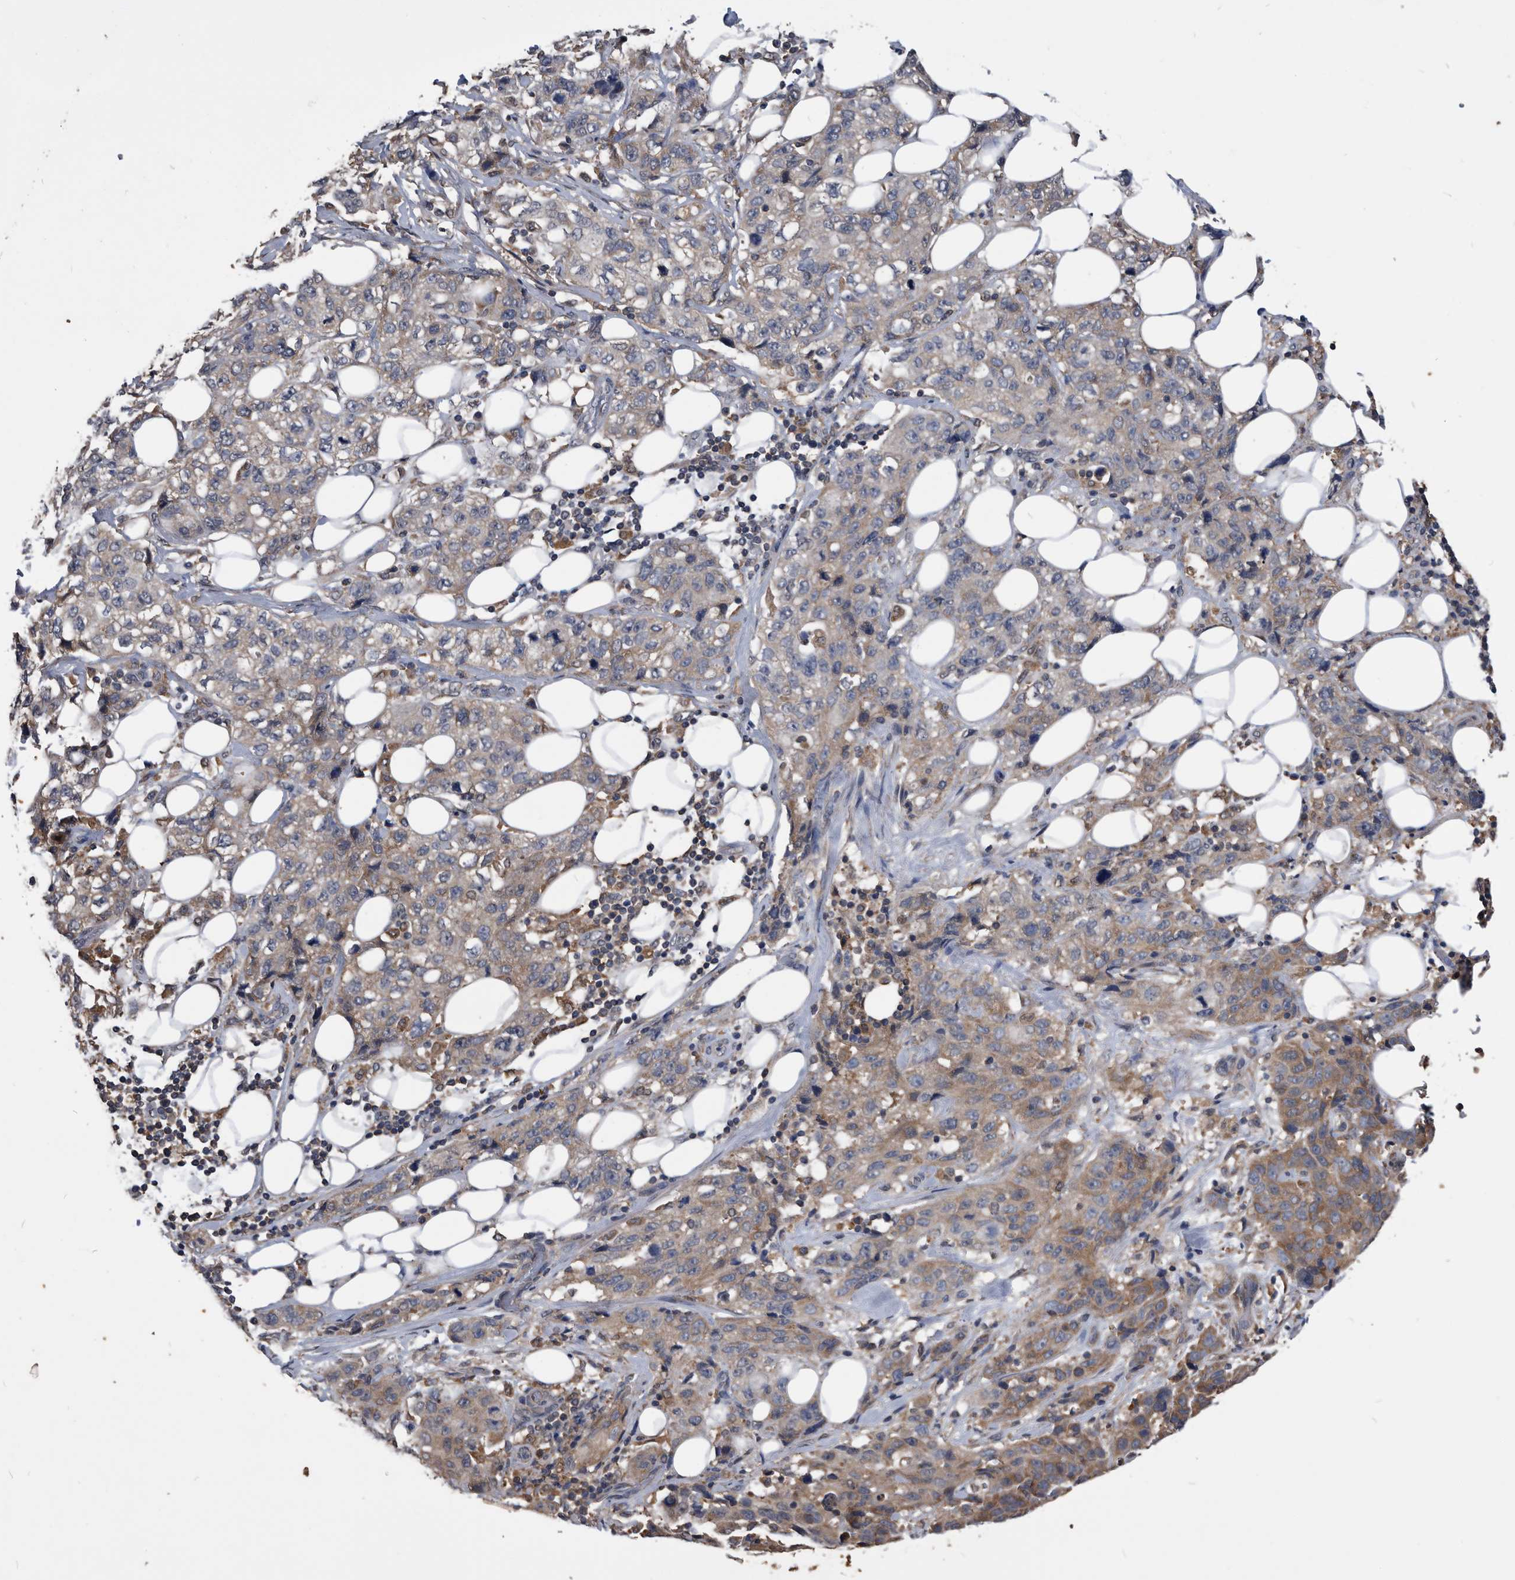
{"staining": {"intensity": "moderate", "quantity": "<25%", "location": "cytoplasmic/membranous"}, "tissue": "stomach cancer", "cell_type": "Tumor cells", "image_type": "cancer", "snomed": [{"axis": "morphology", "description": "Adenocarcinoma, NOS"}, {"axis": "topography", "description": "Stomach"}], "caption": "Protein analysis of adenocarcinoma (stomach) tissue exhibits moderate cytoplasmic/membranous positivity in about <25% of tumor cells.", "gene": "NRBP1", "patient": {"sex": "male", "age": 48}}